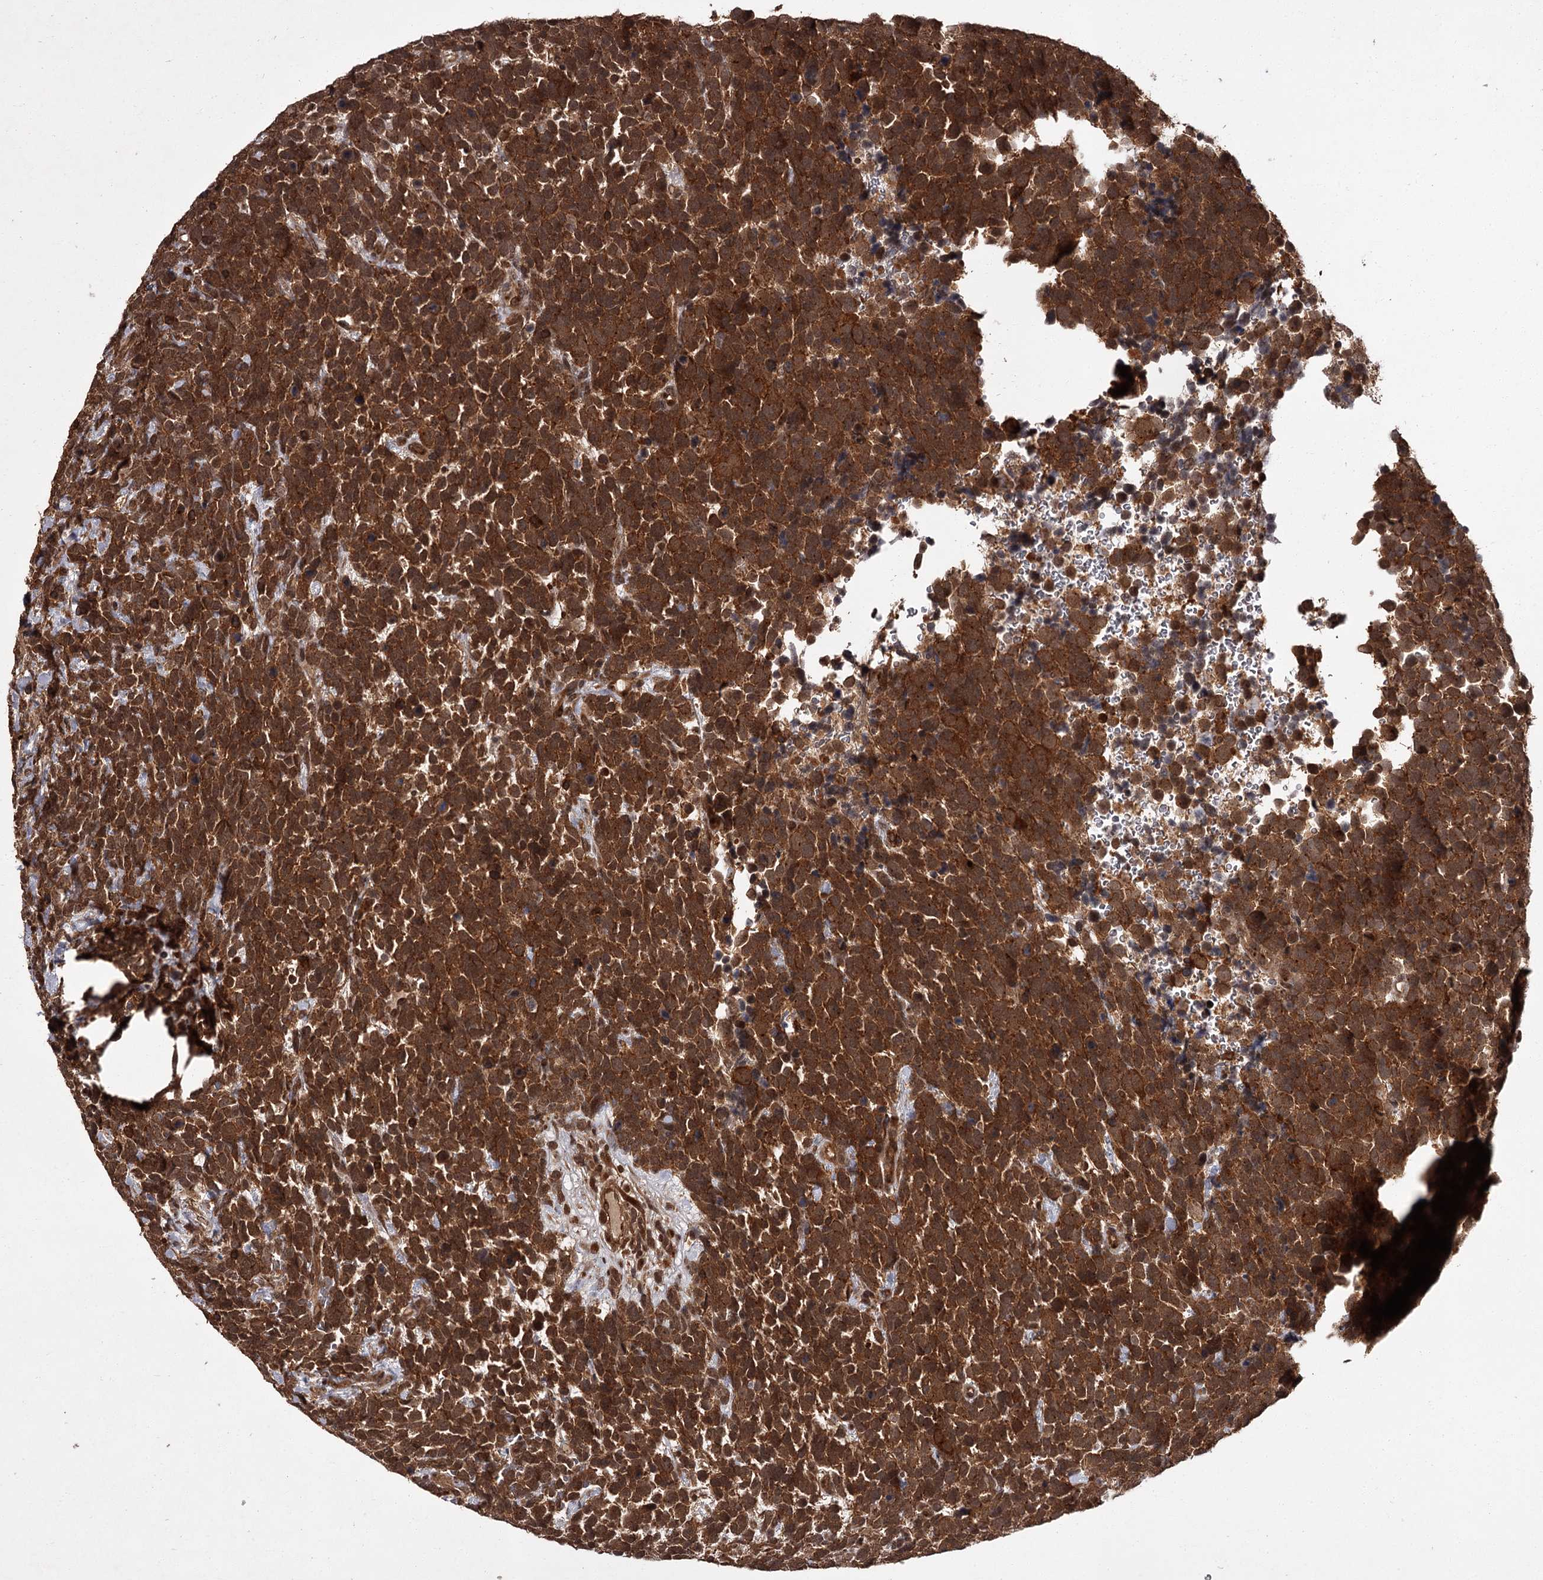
{"staining": {"intensity": "strong", "quantity": ">75%", "location": "cytoplasmic/membranous,nuclear"}, "tissue": "urothelial cancer", "cell_type": "Tumor cells", "image_type": "cancer", "snomed": [{"axis": "morphology", "description": "Urothelial carcinoma, High grade"}, {"axis": "topography", "description": "Urinary bladder"}], "caption": "Strong cytoplasmic/membranous and nuclear protein staining is identified in about >75% of tumor cells in high-grade urothelial carcinoma. (DAB (3,3'-diaminobenzidine) IHC with brightfield microscopy, high magnification).", "gene": "TBC1D23", "patient": {"sex": "female", "age": 82}}